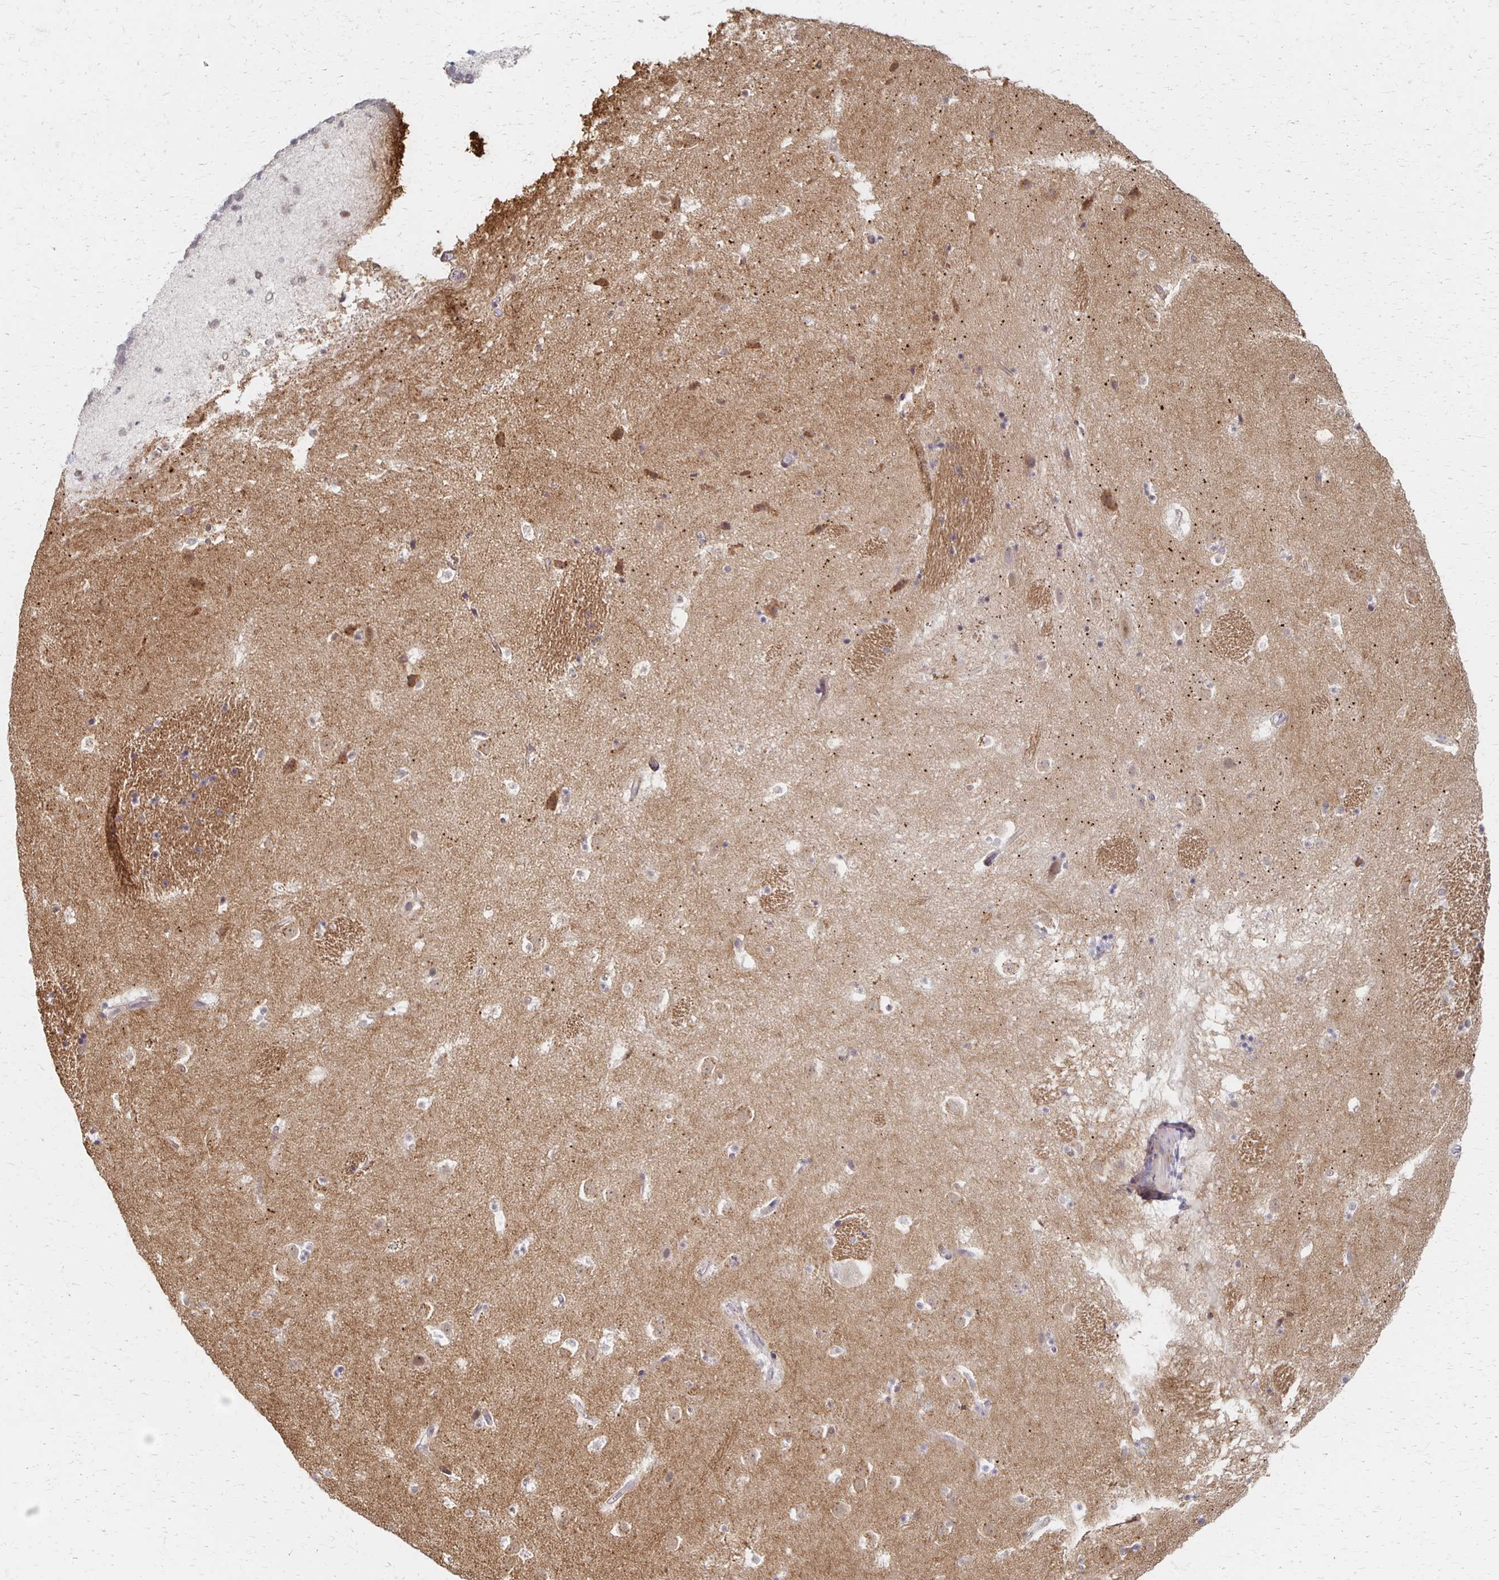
{"staining": {"intensity": "negative", "quantity": "none", "location": "none"}, "tissue": "caudate", "cell_type": "Glial cells", "image_type": "normal", "snomed": [{"axis": "morphology", "description": "Normal tissue, NOS"}, {"axis": "topography", "description": "Lateral ventricle wall"}], "caption": "This is a image of immunohistochemistry (IHC) staining of benign caudate, which shows no expression in glial cells. Nuclei are stained in blue.", "gene": "PRKCB", "patient": {"sex": "male", "age": 37}}